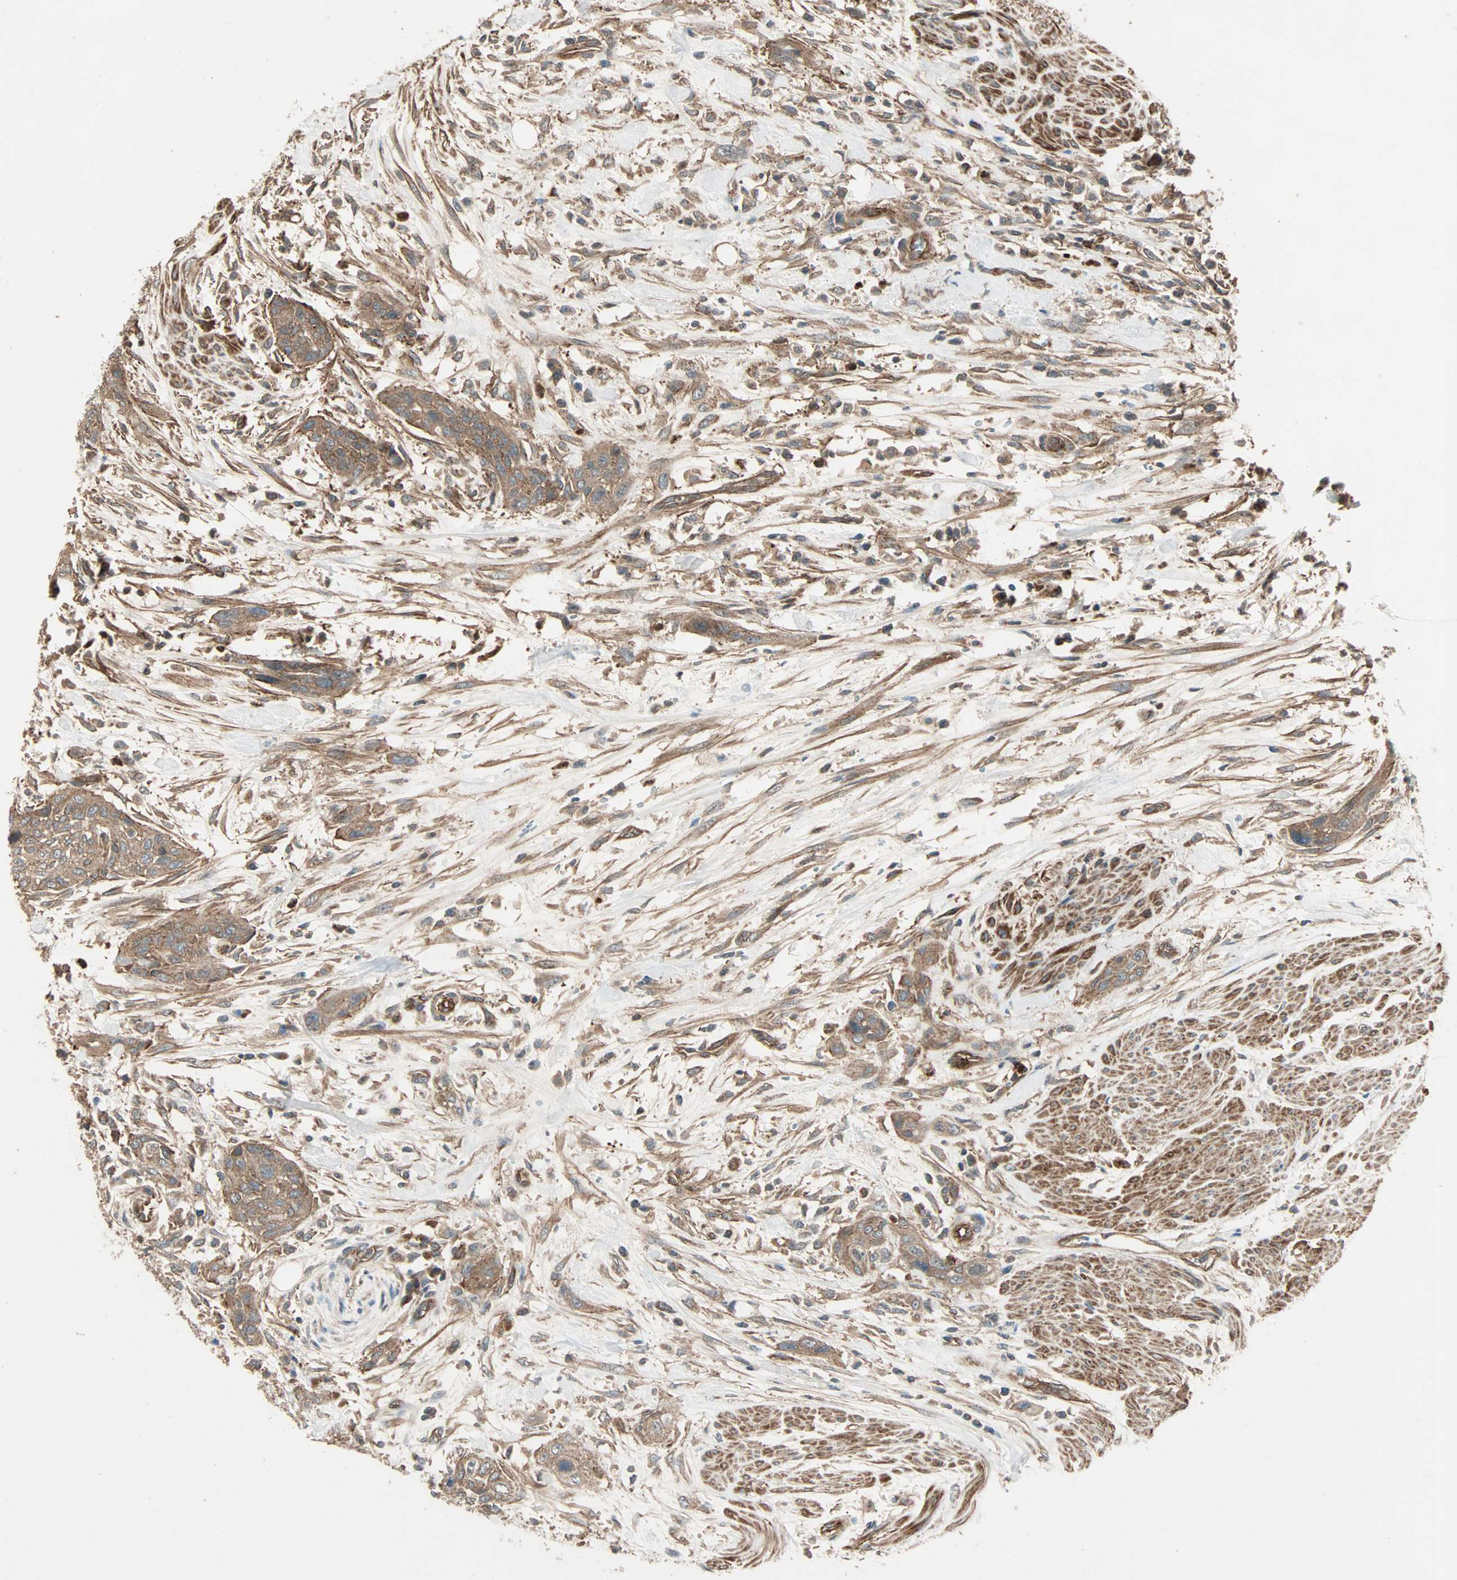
{"staining": {"intensity": "moderate", "quantity": ">75%", "location": "cytoplasmic/membranous"}, "tissue": "urothelial cancer", "cell_type": "Tumor cells", "image_type": "cancer", "snomed": [{"axis": "morphology", "description": "Urothelial carcinoma, High grade"}, {"axis": "topography", "description": "Urinary bladder"}], "caption": "IHC photomicrograph of urothelial cancer stained for a protein (brown), which shows medium levels of moderate cytoplasmic/membranous staining in about >75% of tumor cells.", "gene": "GCK", "patient": {"sex": "male", "age": 35}}